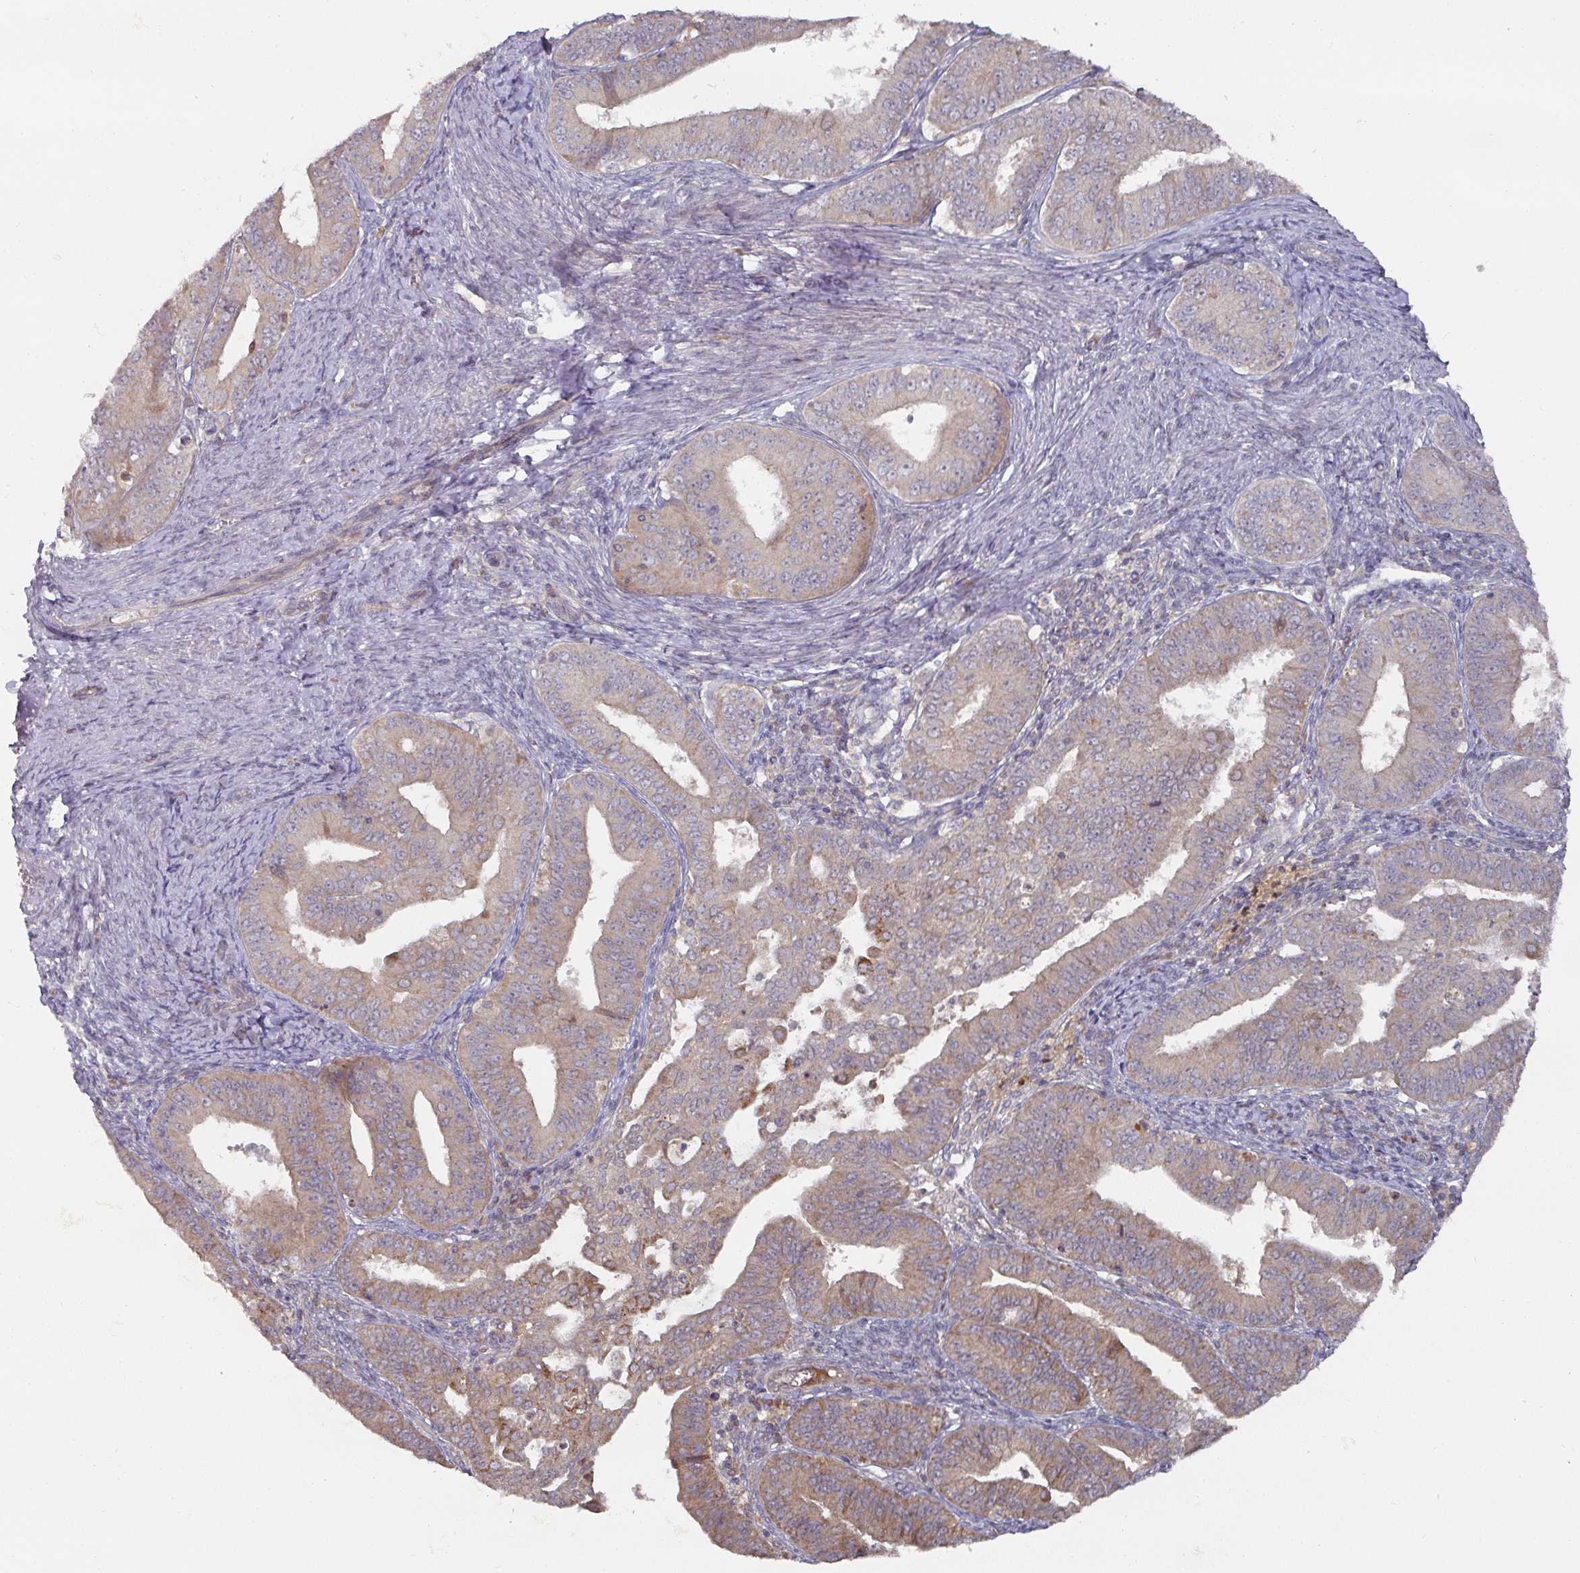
{"staining": {"intensity": "moderate", "quantity": ">75%", "location": "cytoplasmic/membranous"}, "tissue": "endometrial cancer", "cell_type": "Tumor cells", "image_type": "cancer", "snomed": [{"axis": "morphology", "description": "Adenocarcinoma, NOS"}, {"axis": "topography", "description": "Endometrium"}], "caption": "Immunohistochemistry (IHC) (DAB (3,3'-diaminobenzidine)) staining of human adenocarcinoma (endometrial) demonstrates moderate cytoplasmic/membranous protein expression in about >75% of tumor cells.", "gene": "DNAJC7", "patient": {"sex": "female", "age": 73}}